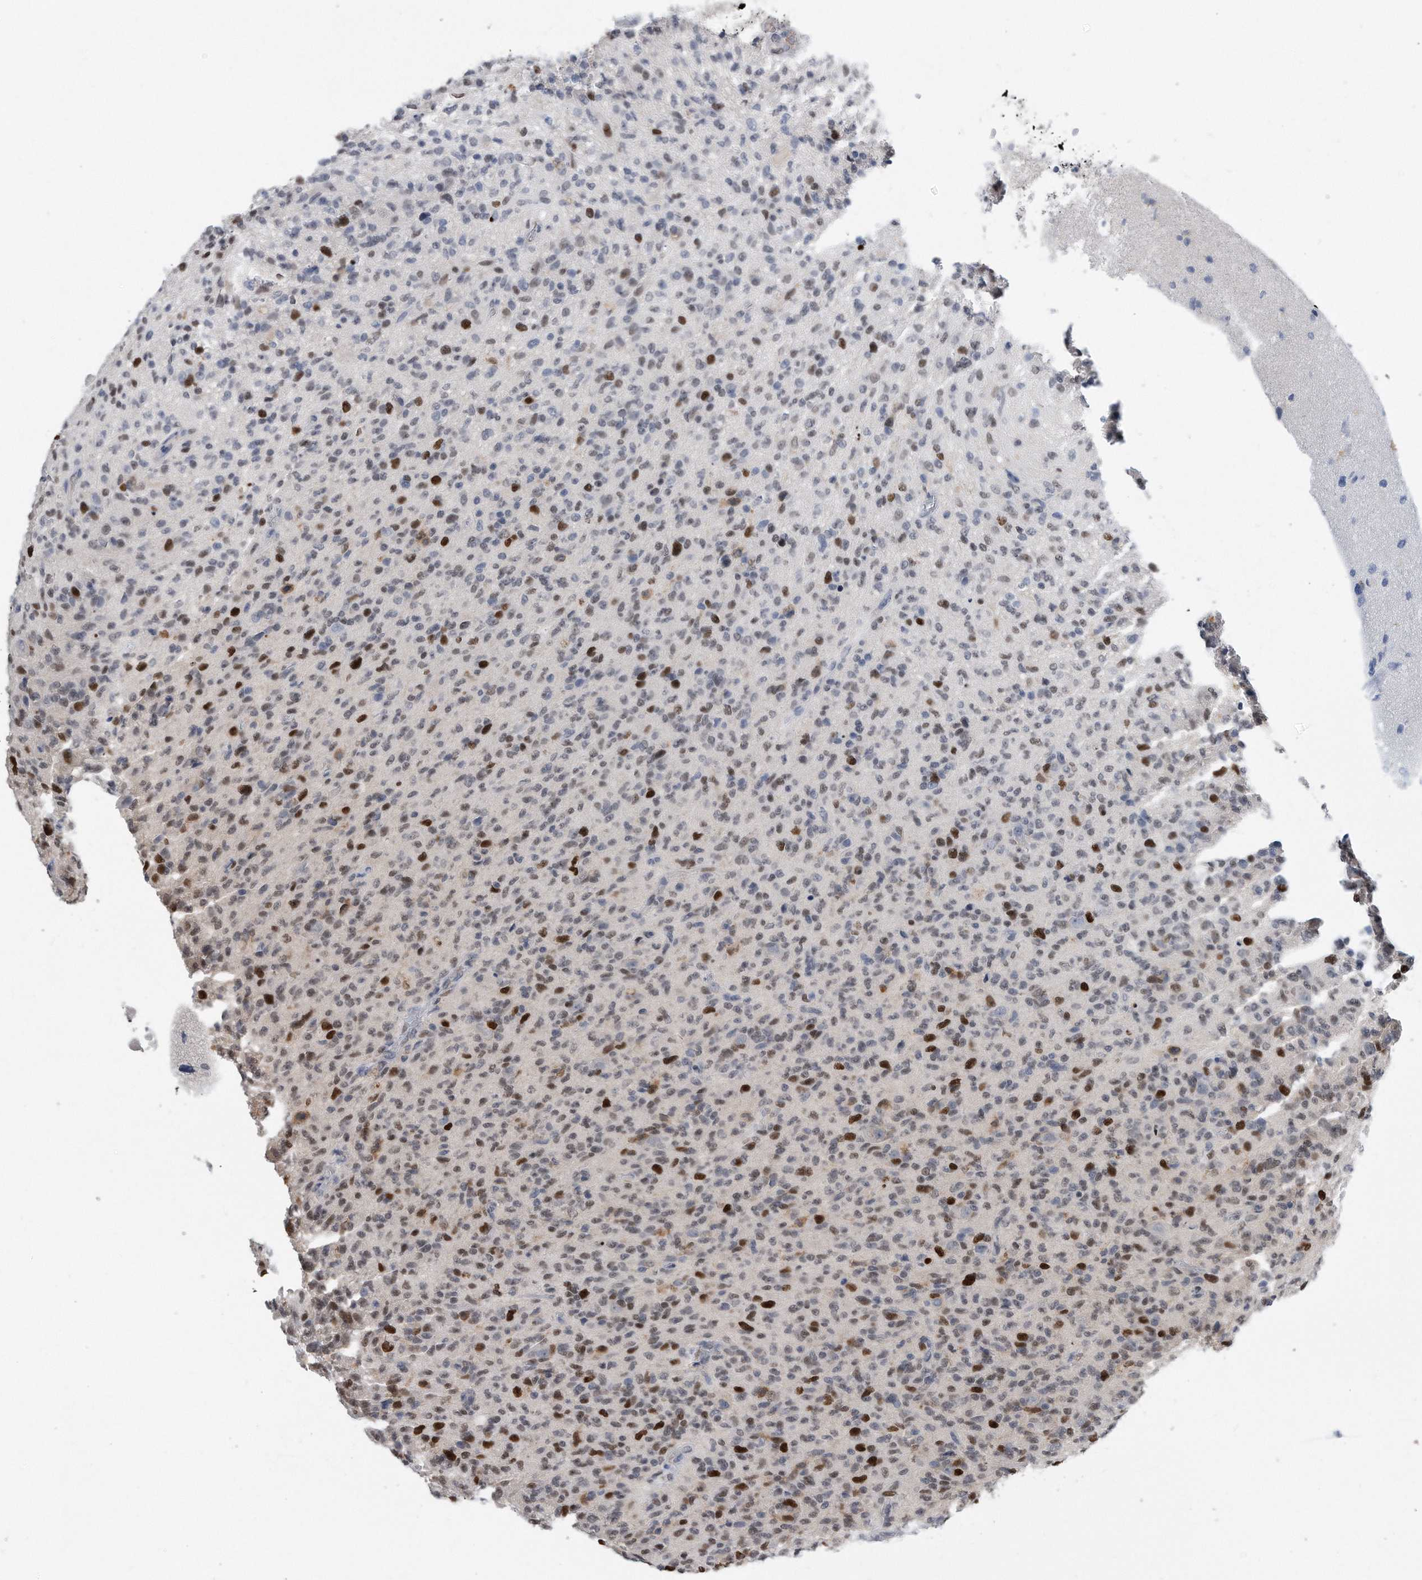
{"staining": {"intensity": "strong", "quantity": "<25%", "location": "nuclear"}, "tissue": "glioma", "cell_type": "Tumor cells", "image_type": "cancer", "snomed": [{"axis": "morphology", "description": "Glioma, malignant, High grade"}, {"axis": "topography", "description": "Brain"}], "caption": "This histopathology image exhibits IHC staining of glioma, with medium strong nuclear staining in approximately <25% of tumor cells.", "gene": "PCNA", "patient": {"sex": "female", "age": 59}}